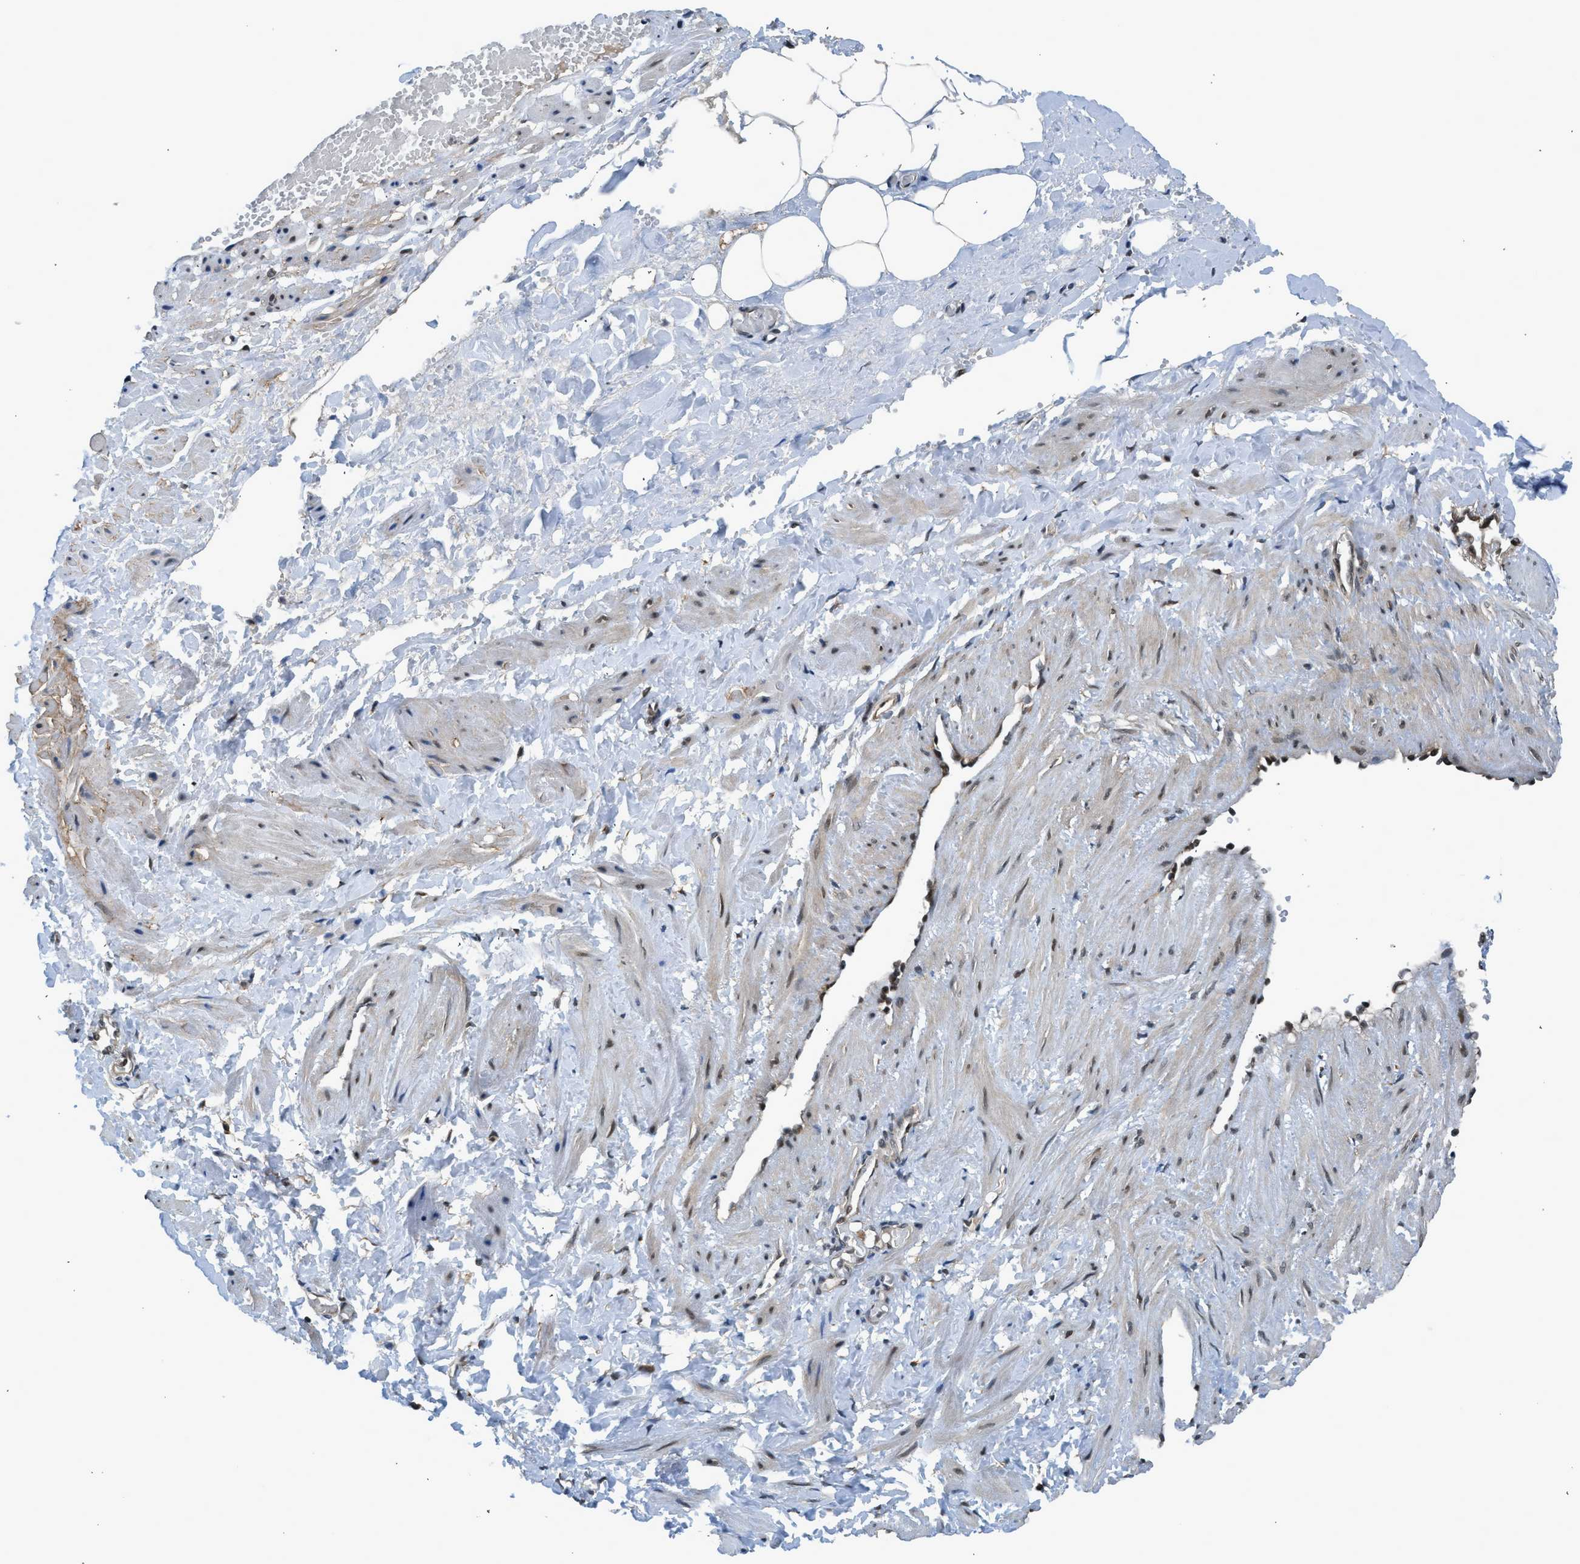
{"staining": {"intensity": "strong", "quantity": ">75%", "location": "cytoplasmic/membranous,nuclear"}, "tissue": "adipose tissue", "cell_type": "Adipocytes", "image_type": "normal", "snomed": [{"axis": "morphology", "description": "Normal tissue, NOS"}, {"axis": "topography", "description": "Soft tissue"}, {"axis": "topography", "description": "Vascular tissue"}], "caption": "Strong cytoplasmic/membranous,nuclear staining is appreciated in about >75% of adipocytes in benign adipose tissue.", "gene": "RETREG3", "patient": {"sex": "female", "age": 35}}